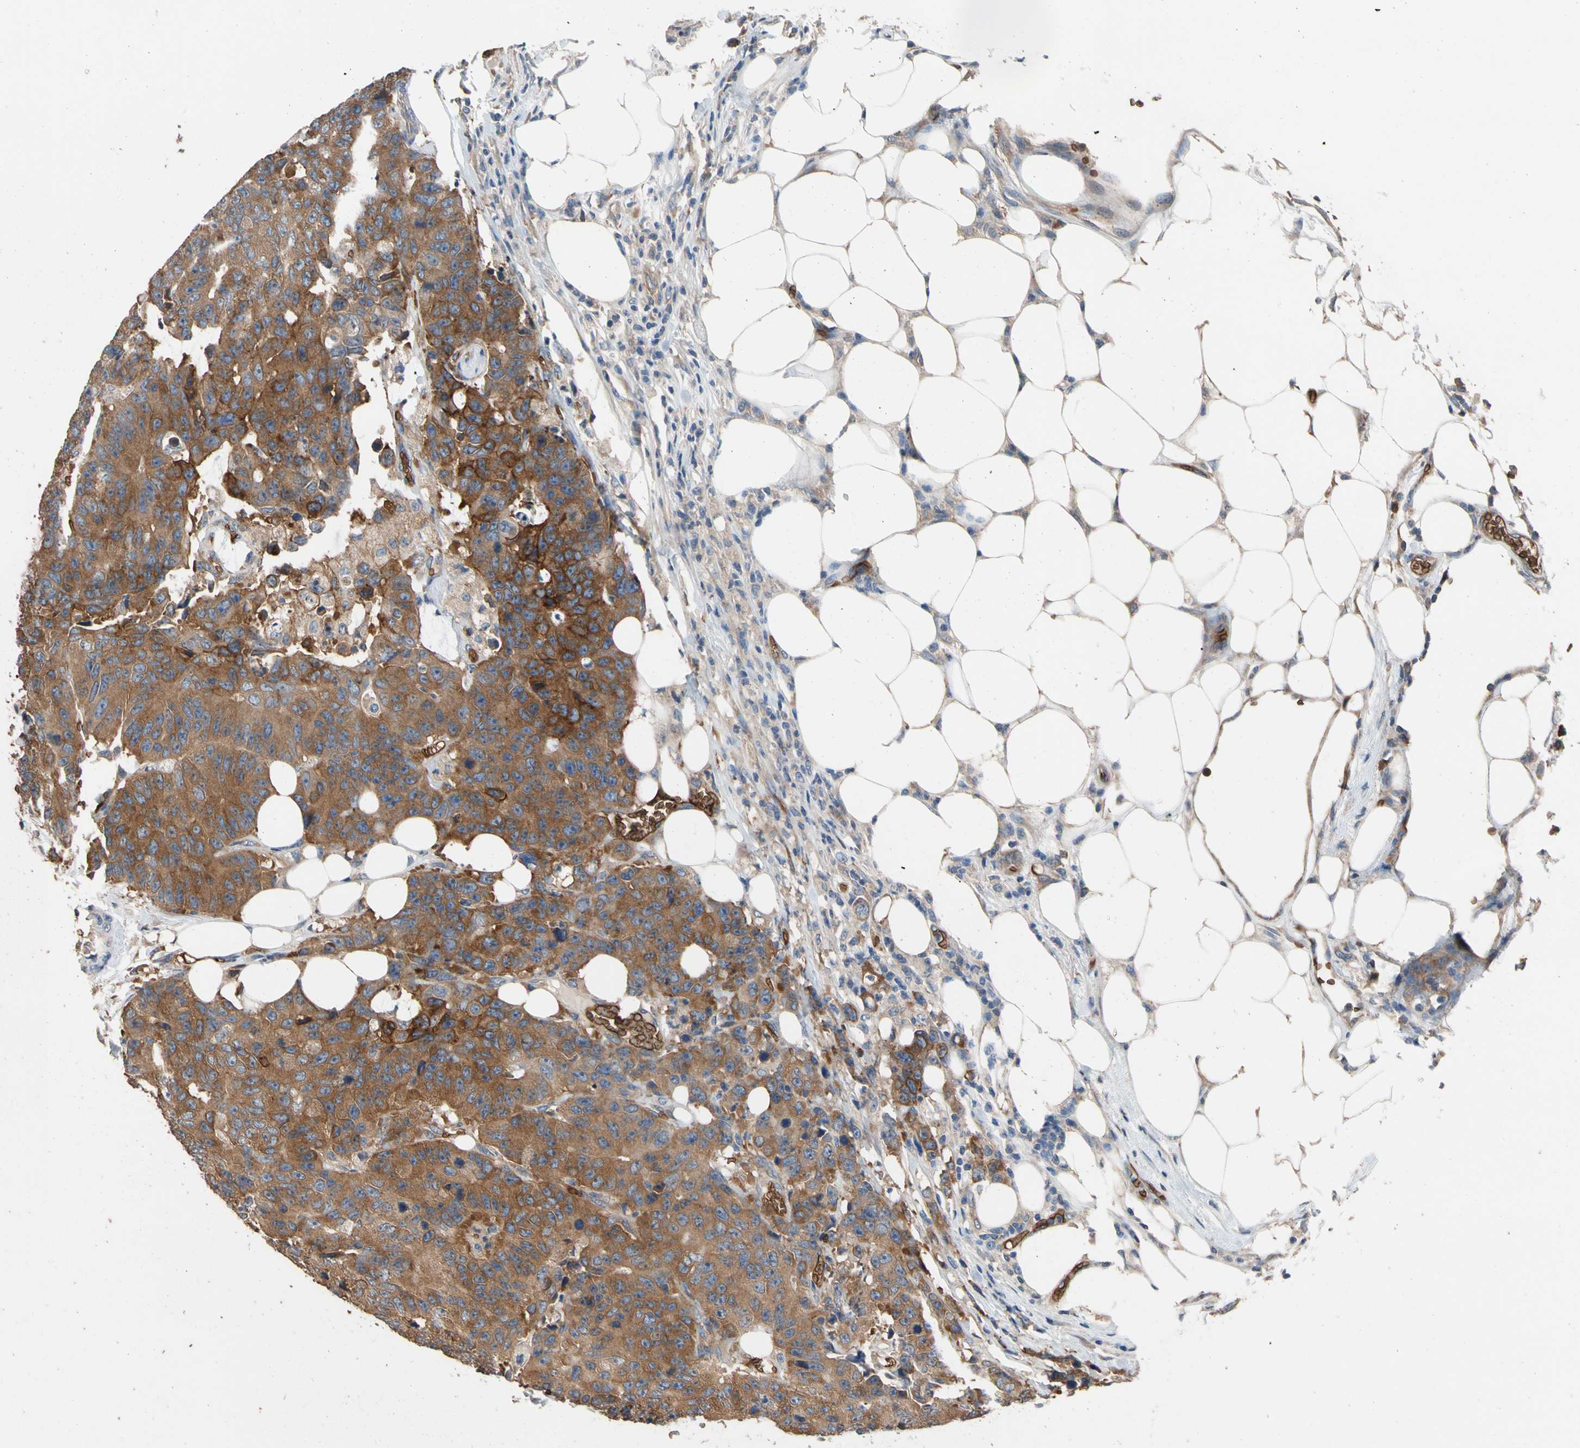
{"staining": {"intensity": "strong", "quantity": ">75%", "location": "cytoplasmic/membranous"}, "tissue": "colorectal cancer", "cell_type": "Tumor cells", "image_type": "cancer", "snomed": [{"axis": "morphology", "description": "Adenocarcinoma, NOS"}, {"axis": "topography", "description": "Colon"}], "caption": "Colorectal cancer stained with a protein marker reveals strong staining in tumor cells.", "gene": "RIOK2", "patient": {"sex": "female", "age": 86}}